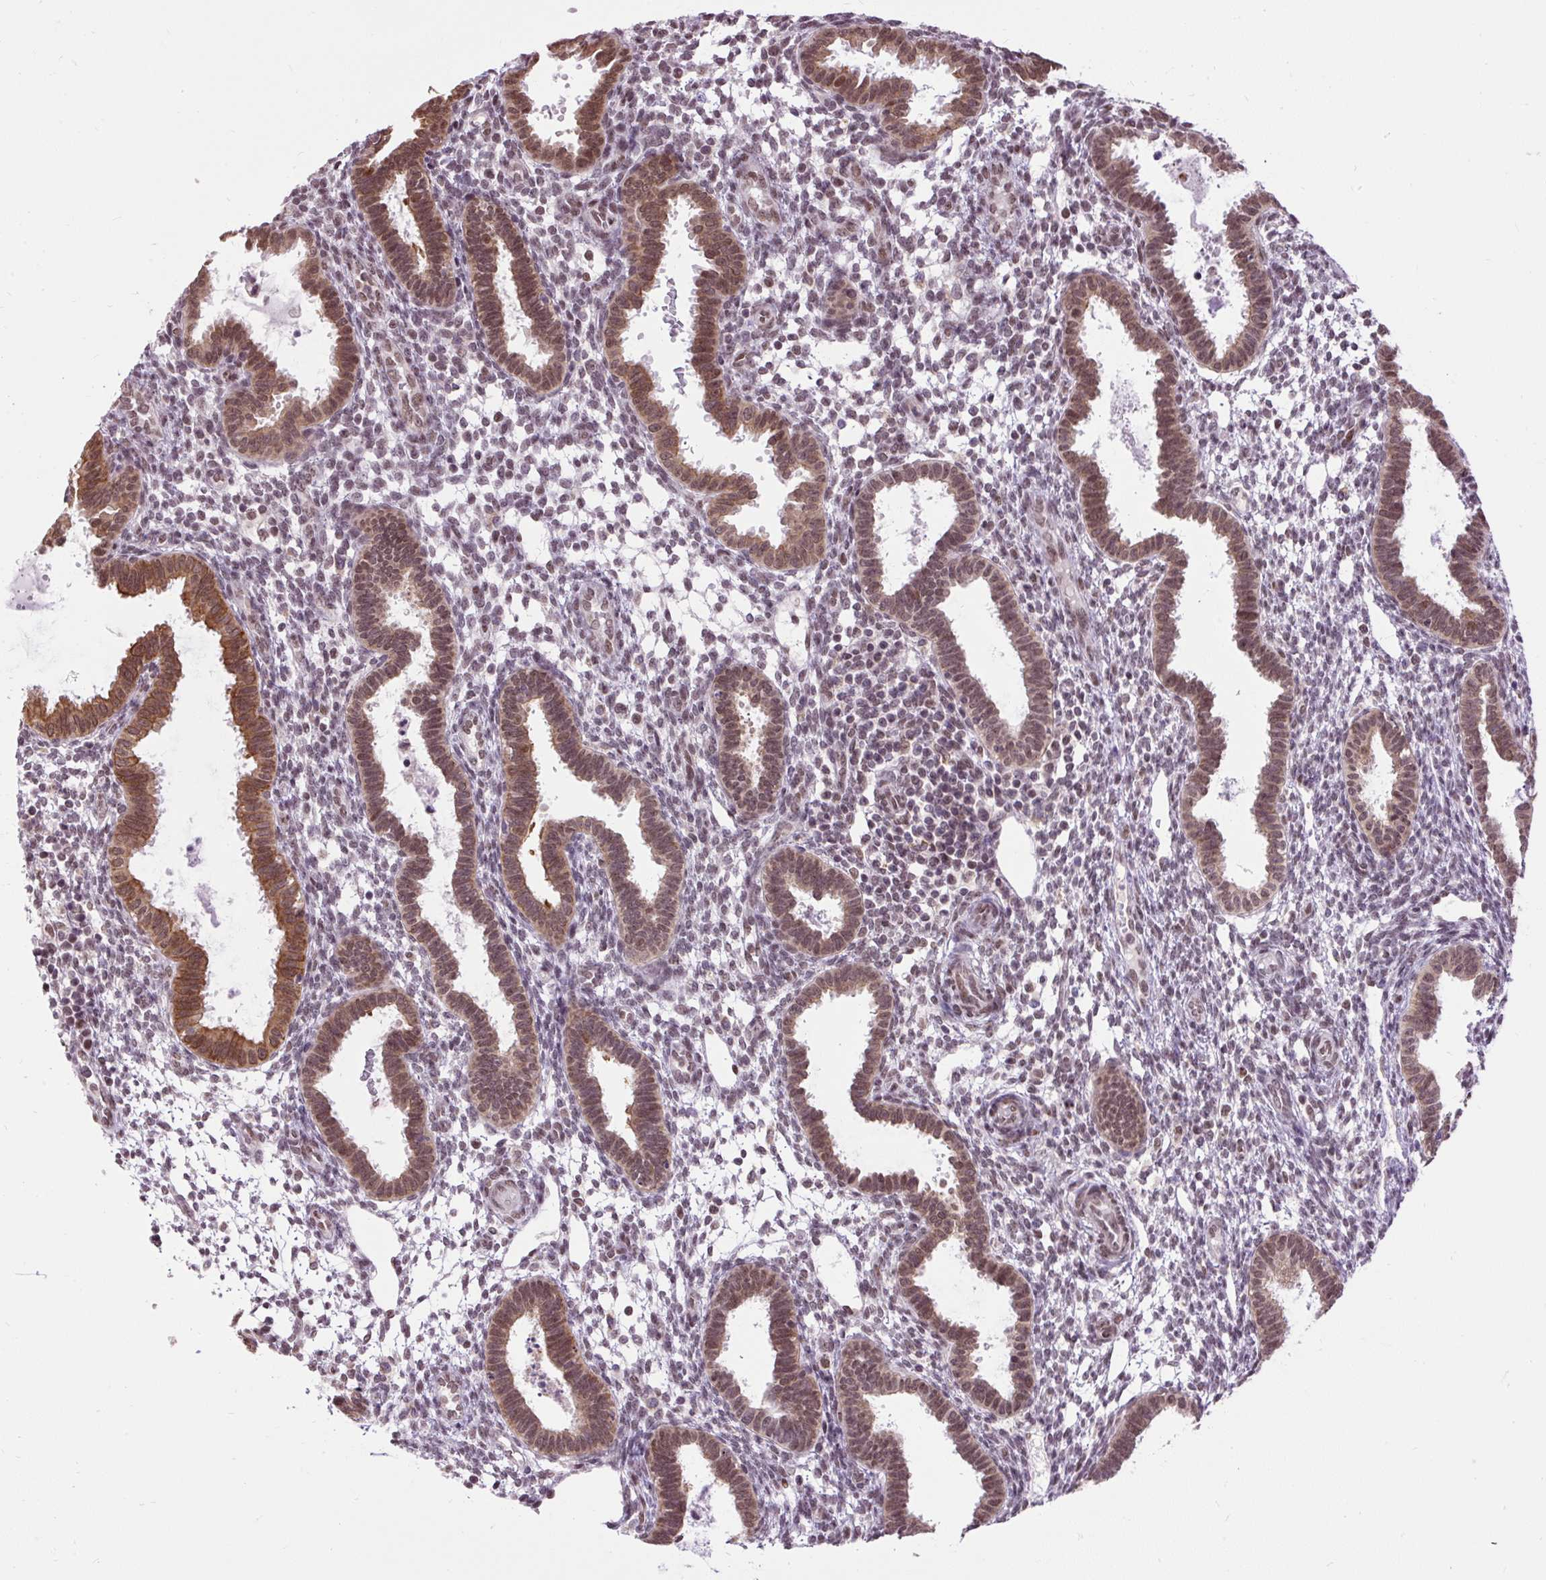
{"staining": {"intensity": "moderate", "quantity": ">75%", "location": "cytoplasmic/membranous,nuclear"}, "tissue": "endometrial cancer", "cell_type": "Tumor cells", "image_type": "cancer", "snomed": [{"axis": "morphology", "description": "Adenocarcinoma, NOS"}, {"axis": "topography", "description": "Uterus"}], "caption": "Adenocarcinoma (endometrial) stained with DAB immunohistochemistry demonstrates medium levels of moderate cytoplasmic/membranous and nuclear positivity in about >75% of tumor cells. The protein of interest is shown in brown color, while the nuclei are stained blue.", "gene": "ZNF672", "patient": {"sex": "female", "age": 44}}